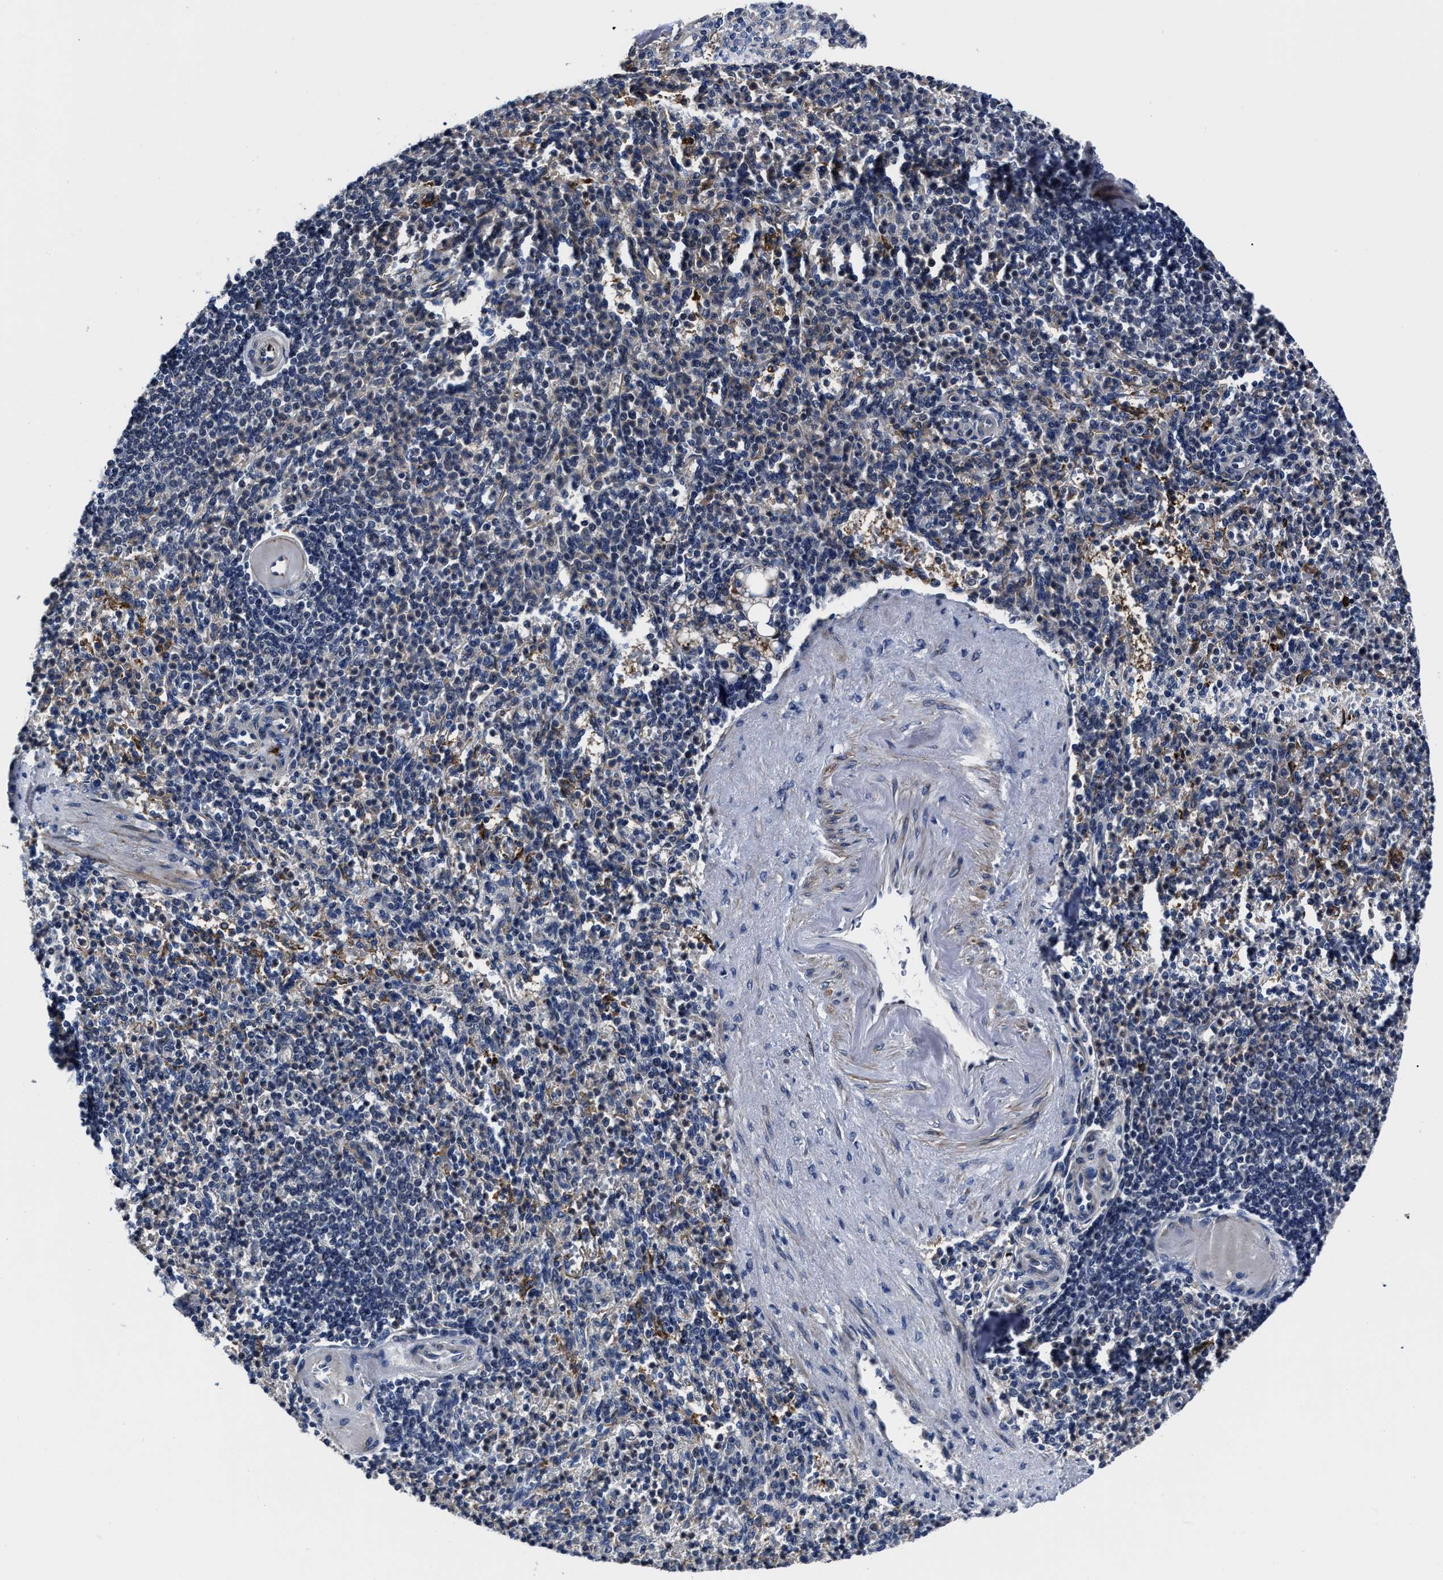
{"staining": {"intensity": "moderate", "quantity": "<25%", "location": "cytoplasmic/membranous"}, "tissue": "spleen", "cell_type": "Cells in red pulp", "image_type": "normal", "snomed": [{"axis": "morphology", "description": "Normal tissue, NOS"}, {"axis": "topography", "description": "Spleen"}], "caption": "Immunohistochemistry of normal human spleen demonstrates low levels of moderate cytoplasmic/membranous positivity in about <25% of cells in red pulp. The staining is performed using DAB (3,3'-diaminobenzidine) brown chromogen to label protein expression. The nuclei are counter-stained blue using hematoxylin.", "gene": "RSBN1L", "patient": {"sex": "female", "age": 74}}